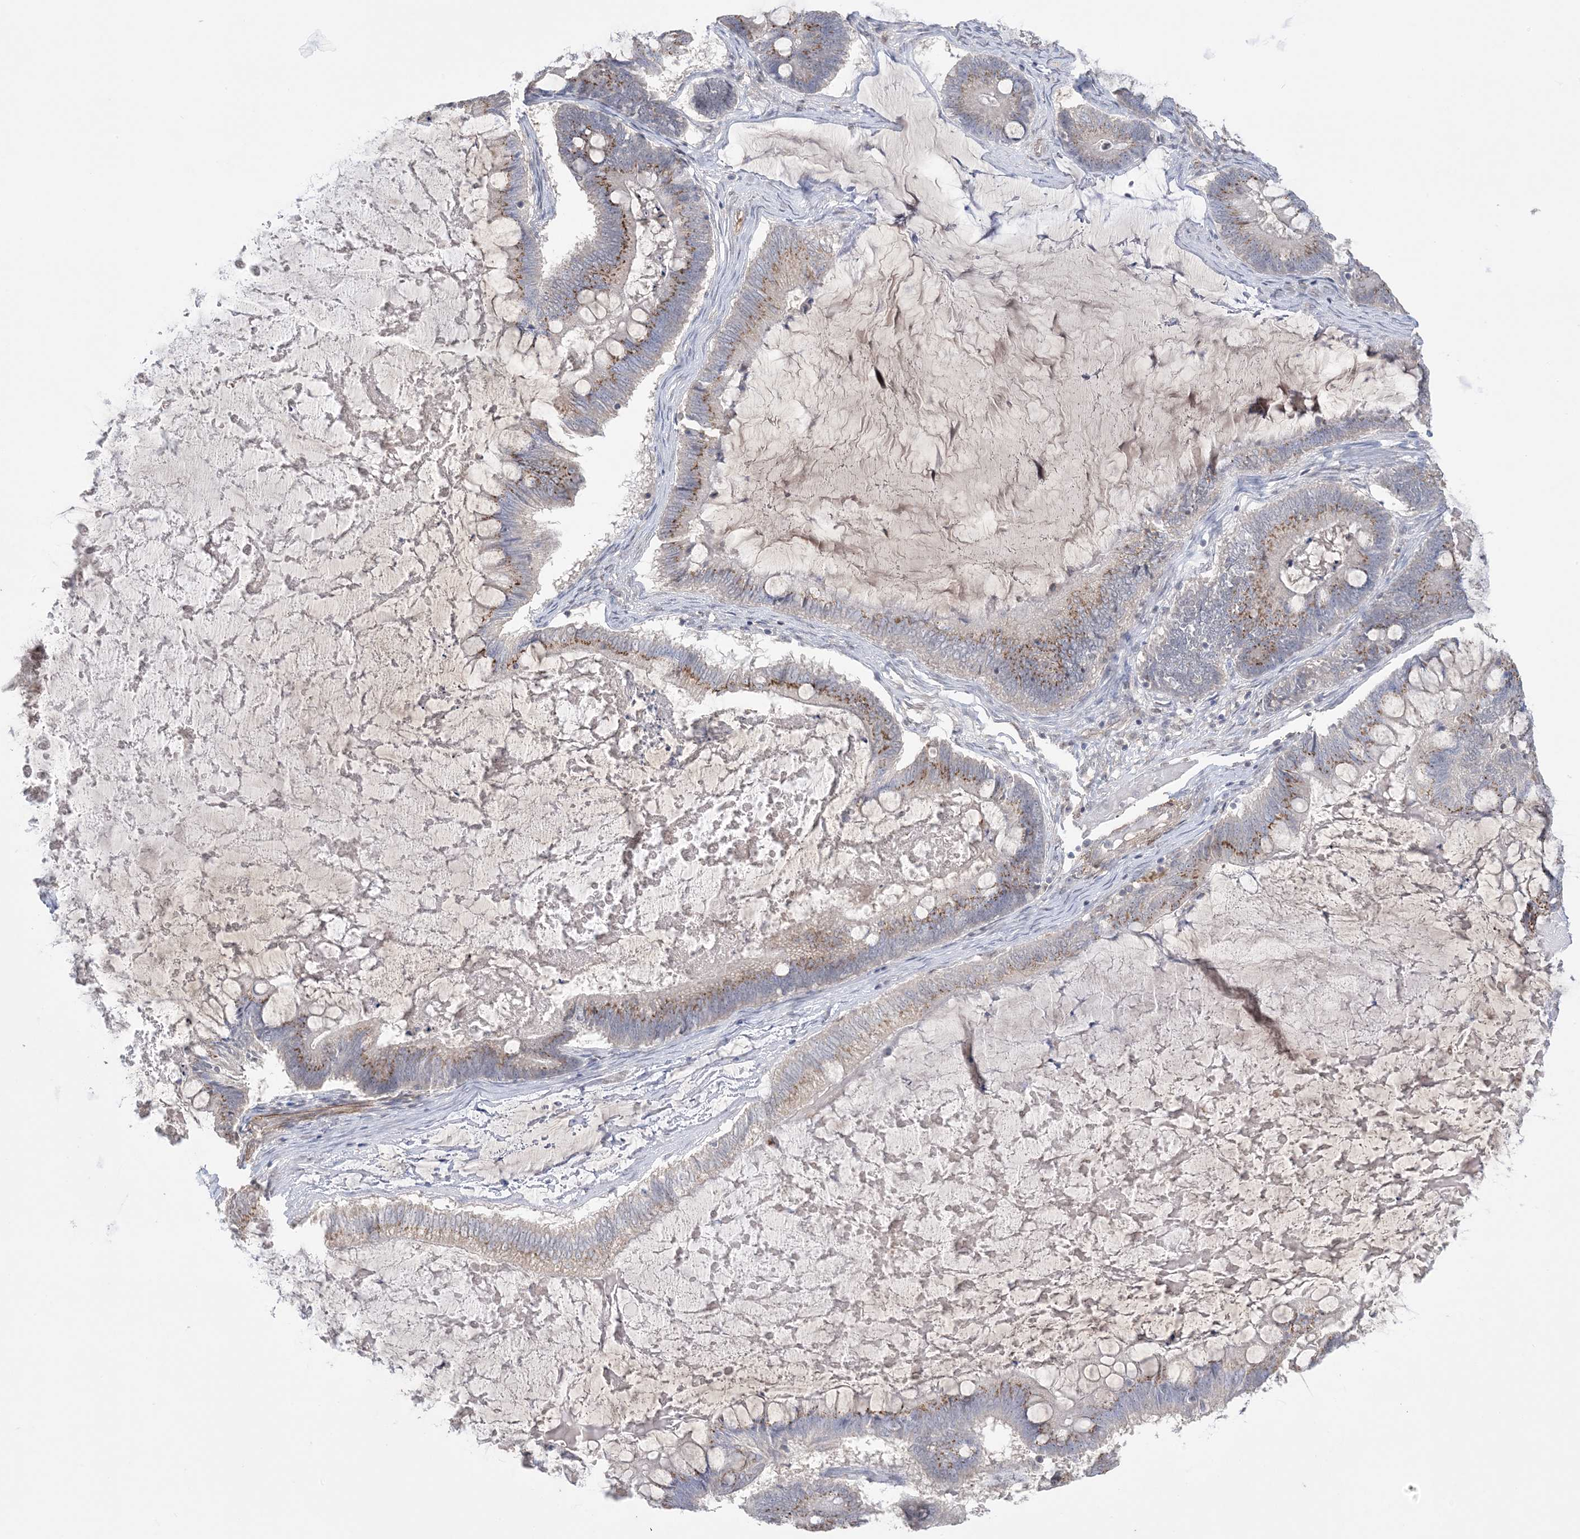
{"staining": {"intensity": "moderate", "quantity": ">75%", "location": "cytoplasmic/membranous"}, "tissue": "ovarian cancer", "cell_type": "Tumor cells", "image_type": "cancer", "snomed": [{"axis": "morphology", "description": "Cystadenocarcinoma, mucinous, NOS"}, {"axis": "topography", "description": "Ovary"}], "caption": "Mucinous cystadenocarcinoma (ovarian) stained with DAB IHC displays medium levels of moderate cytoplasmic/membranous staining in about >75% of tumor cells. The protein of interest is stained brown, and the nuclei are stained in blue (DAB (3,3'-diaminobenzidine) IHC with brightfield microscopy, high magnification).", "gene": "XRN1", "patient": {"sex": "female", "age": 61}}